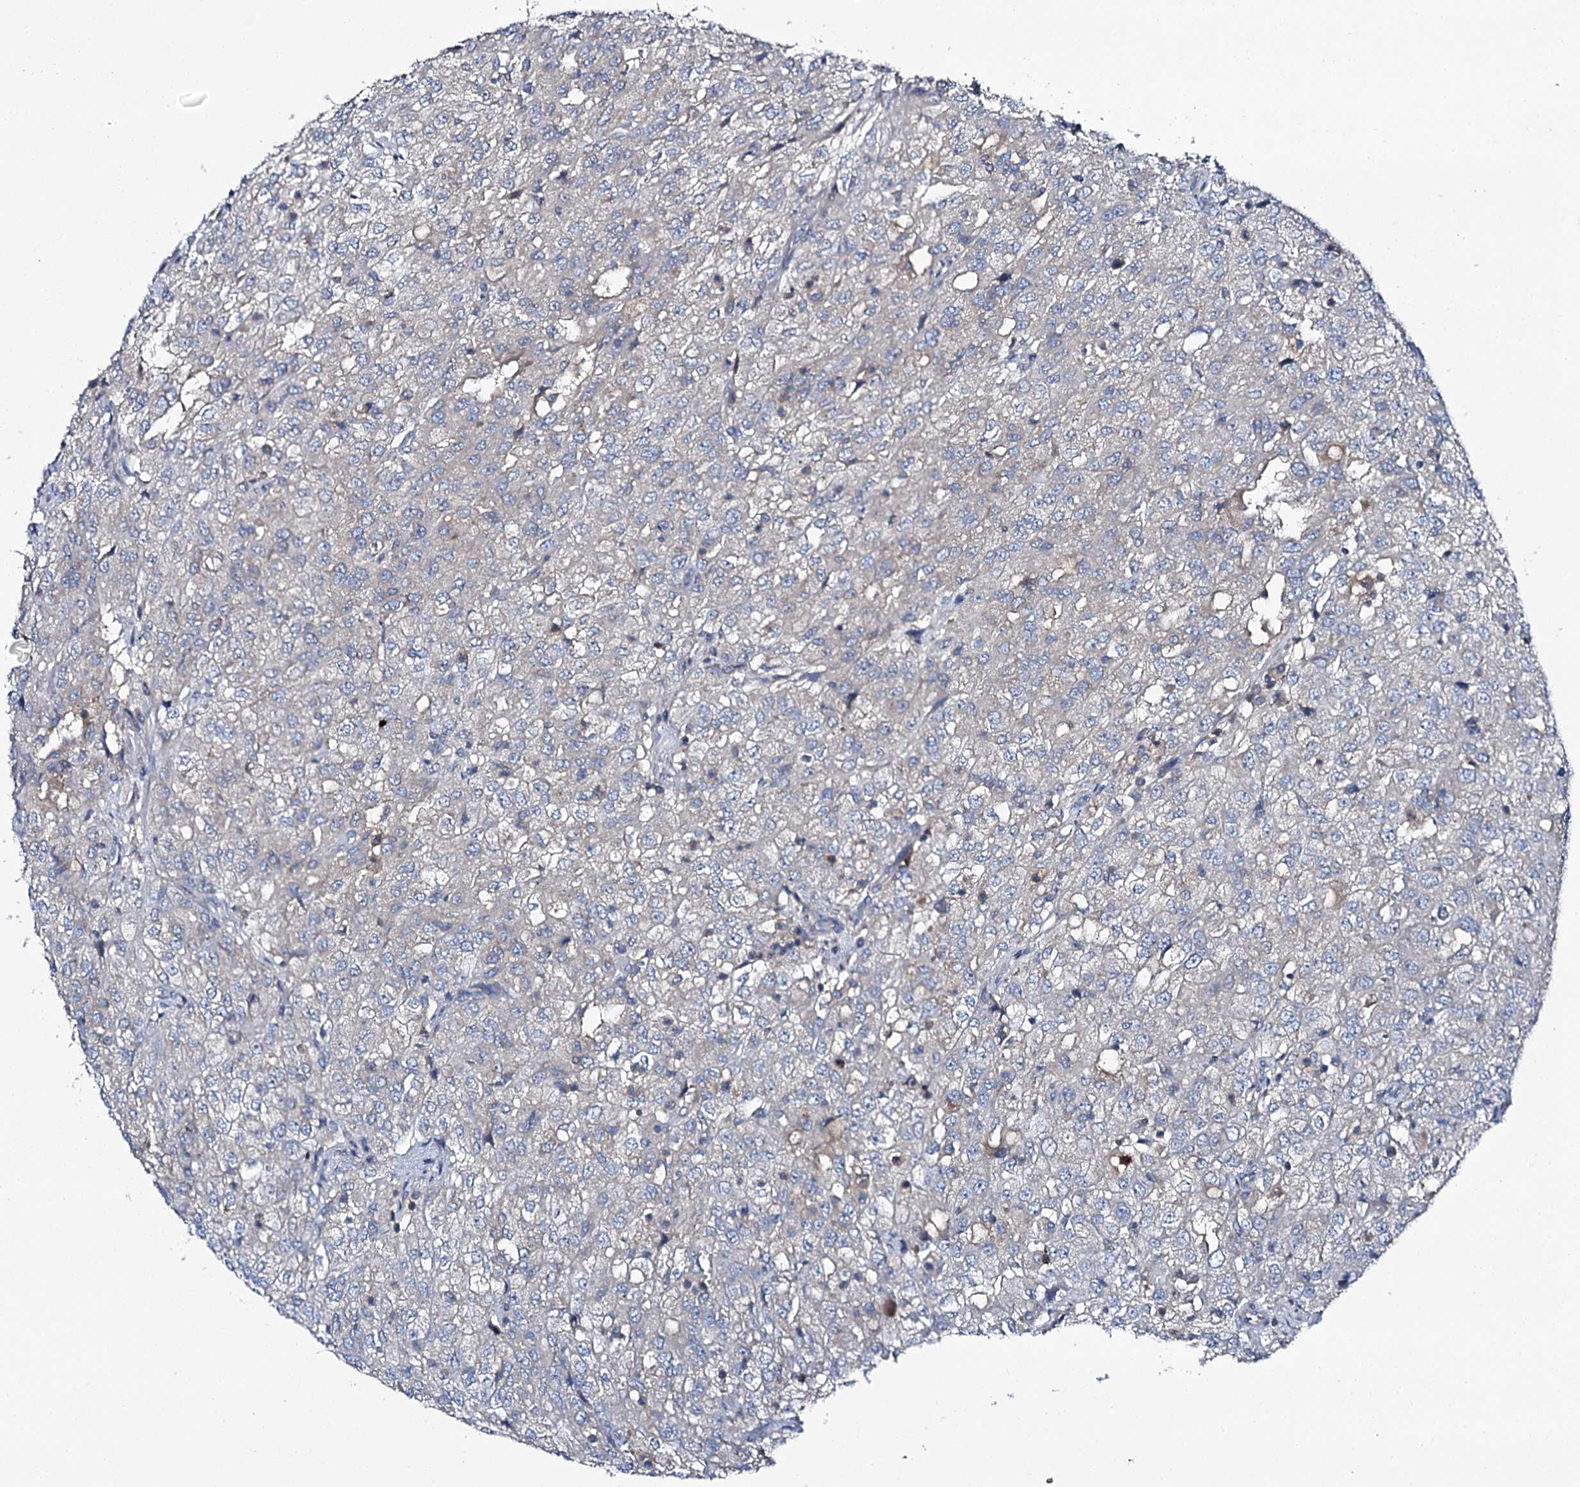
{"staining": {"intensity": "negative", "quantity": "none", "location": "none"}, "tissue": "renal cancer", "cell_type": "Tumor cells", "image_type": "cancer", "snomed": [{"axis": "morphology", "description": "Adenocarcinoma, NOS"}, {"axis": "topography", "description": "Kidney"}], "caption": "Immunohistochemistry (IHC) histopathology image of adenocarcinoma (renal) stained for a protein (brown), which demonstrates no positivity in tumor cells. Nuclei are stained in blue.", "gene": "SLC22A25", "patient": {"sex": "female", "age": 54}}